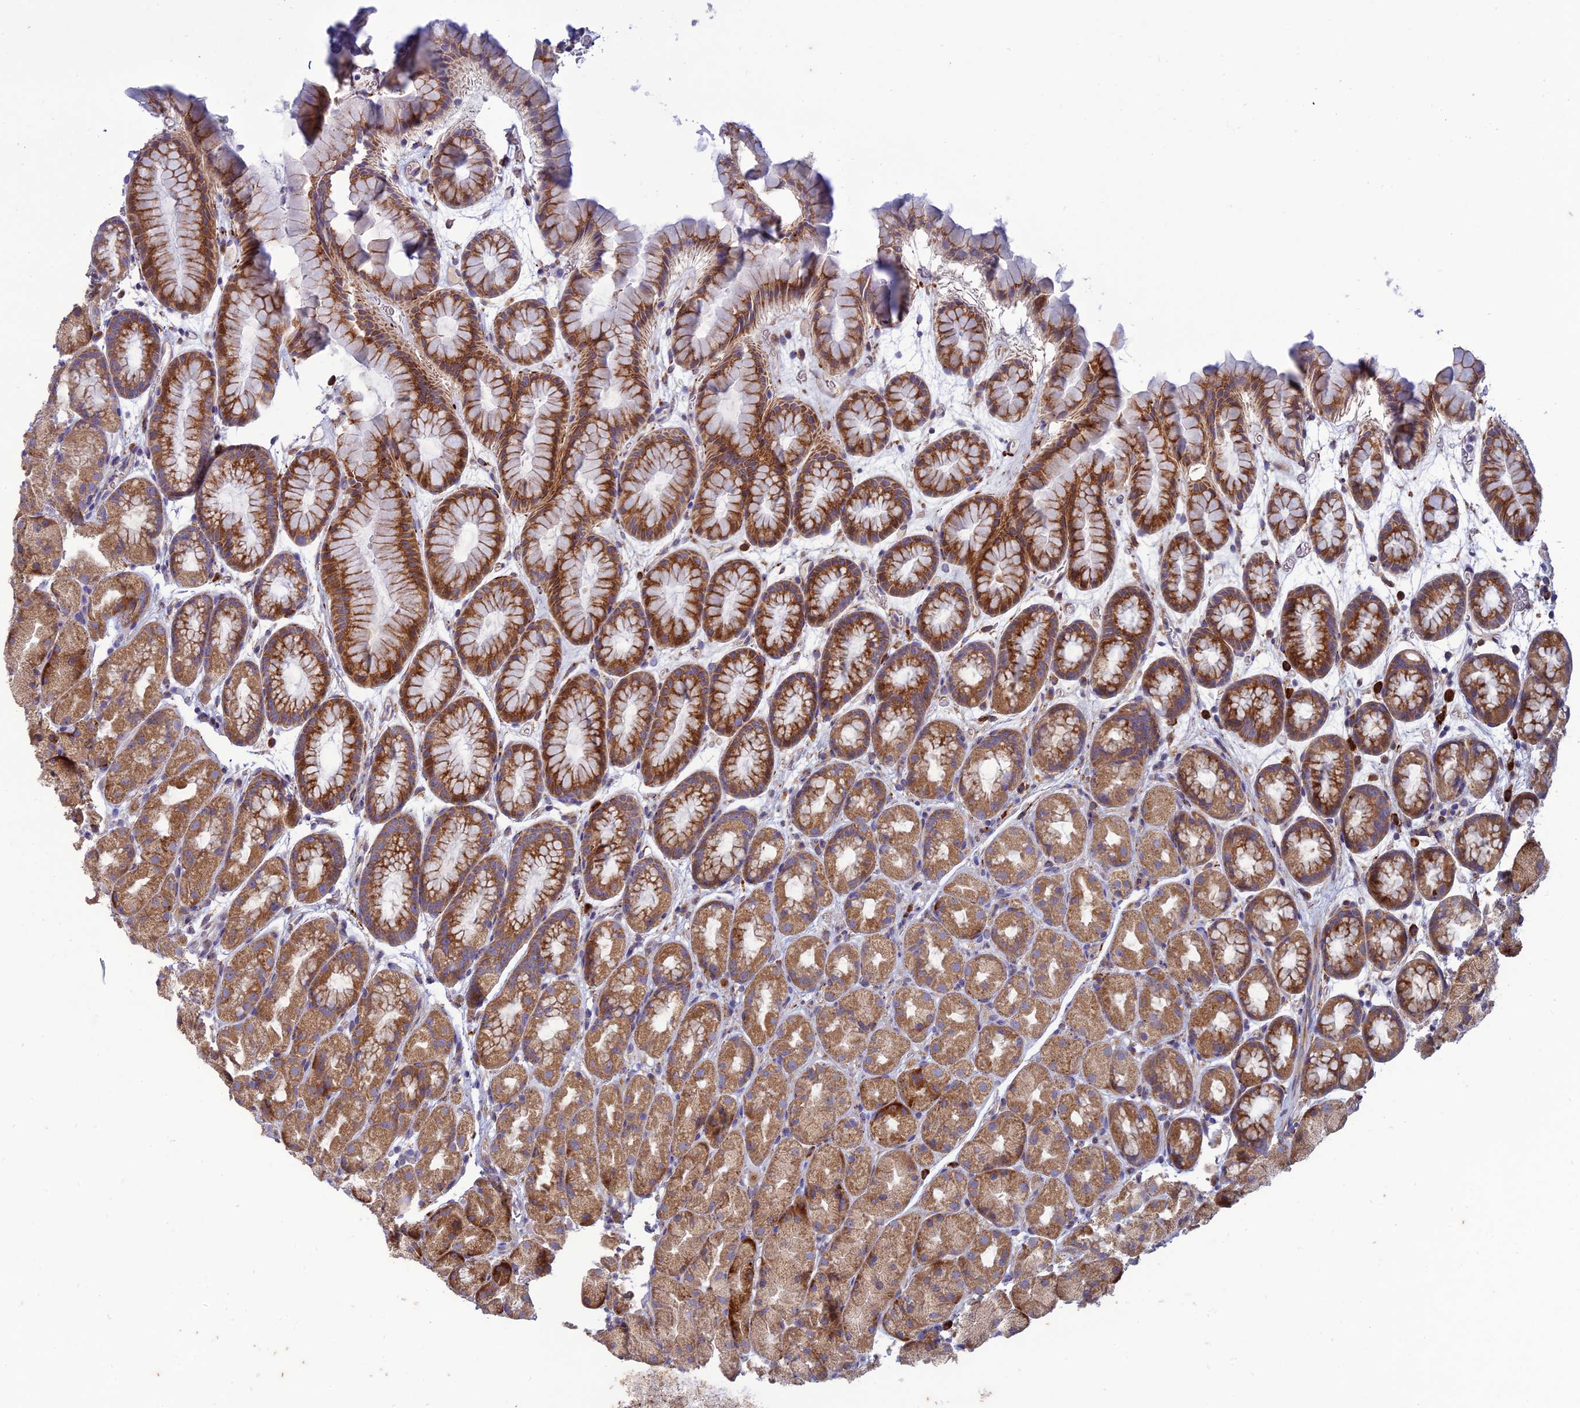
{"staining": {"intensity": "moderate", "quantity": ">75%", "location": "cytoplasmic/membranous"}, "tissue": "stomach", "cell_type": "Glandular cells", "image_type": "normal", "snomed": [{"axis": "morphology", "description": "Normal tissue, NOS"}, {"axis": "topography", "description": "Stomach, upper"}, {"axis": "topography", "description": "Stomach"}], "caption": "DAB (3,3'-diaminobenzidine) immunohistochemical staining of benign stomach displays moderate cytoplasmic/membranous protein staining in approximately >75% of glandular cells.", "gene": "RCN3", "patient": {"sex": "male", "age": 47}}